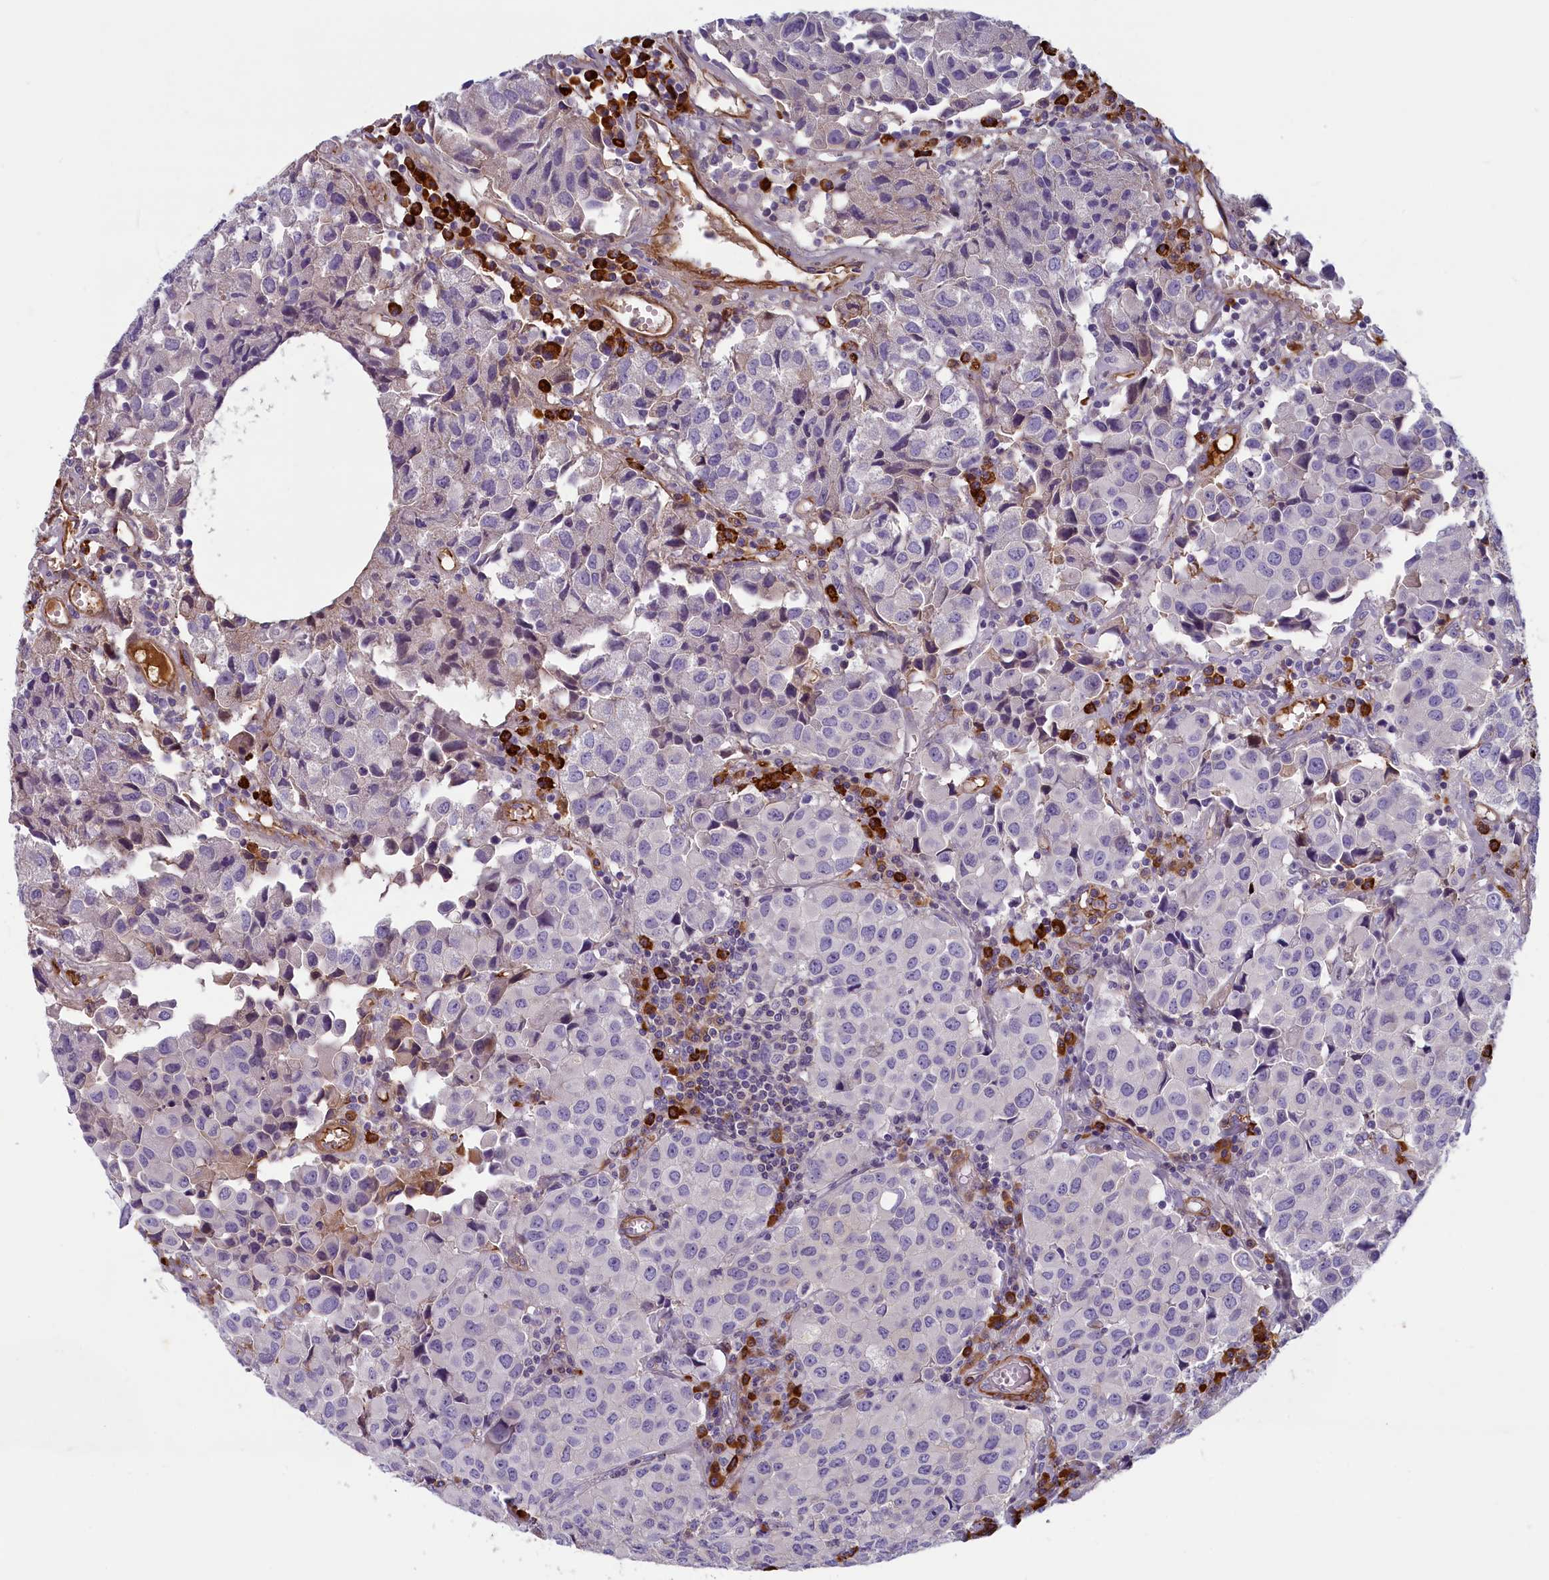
{"staining": {"intensity": "negative", "quantity": "none", "location": "none"}, "tissue": "urothelial cancer", "cell_type": "Tumor cells", "image_type": "cancer", "snomed": [{"axis": "morphology", "description": "Urothelial carcinoma, High grade"}, {"axis": "topography", "description": "Urinary bladder"}], "caption": "Image shows no protein staining in tumor cells of urothelial carcinoma (high-grade) tissue.", "gene": "BCL2L13", "patient": {"sex": "female", "age": 75}}